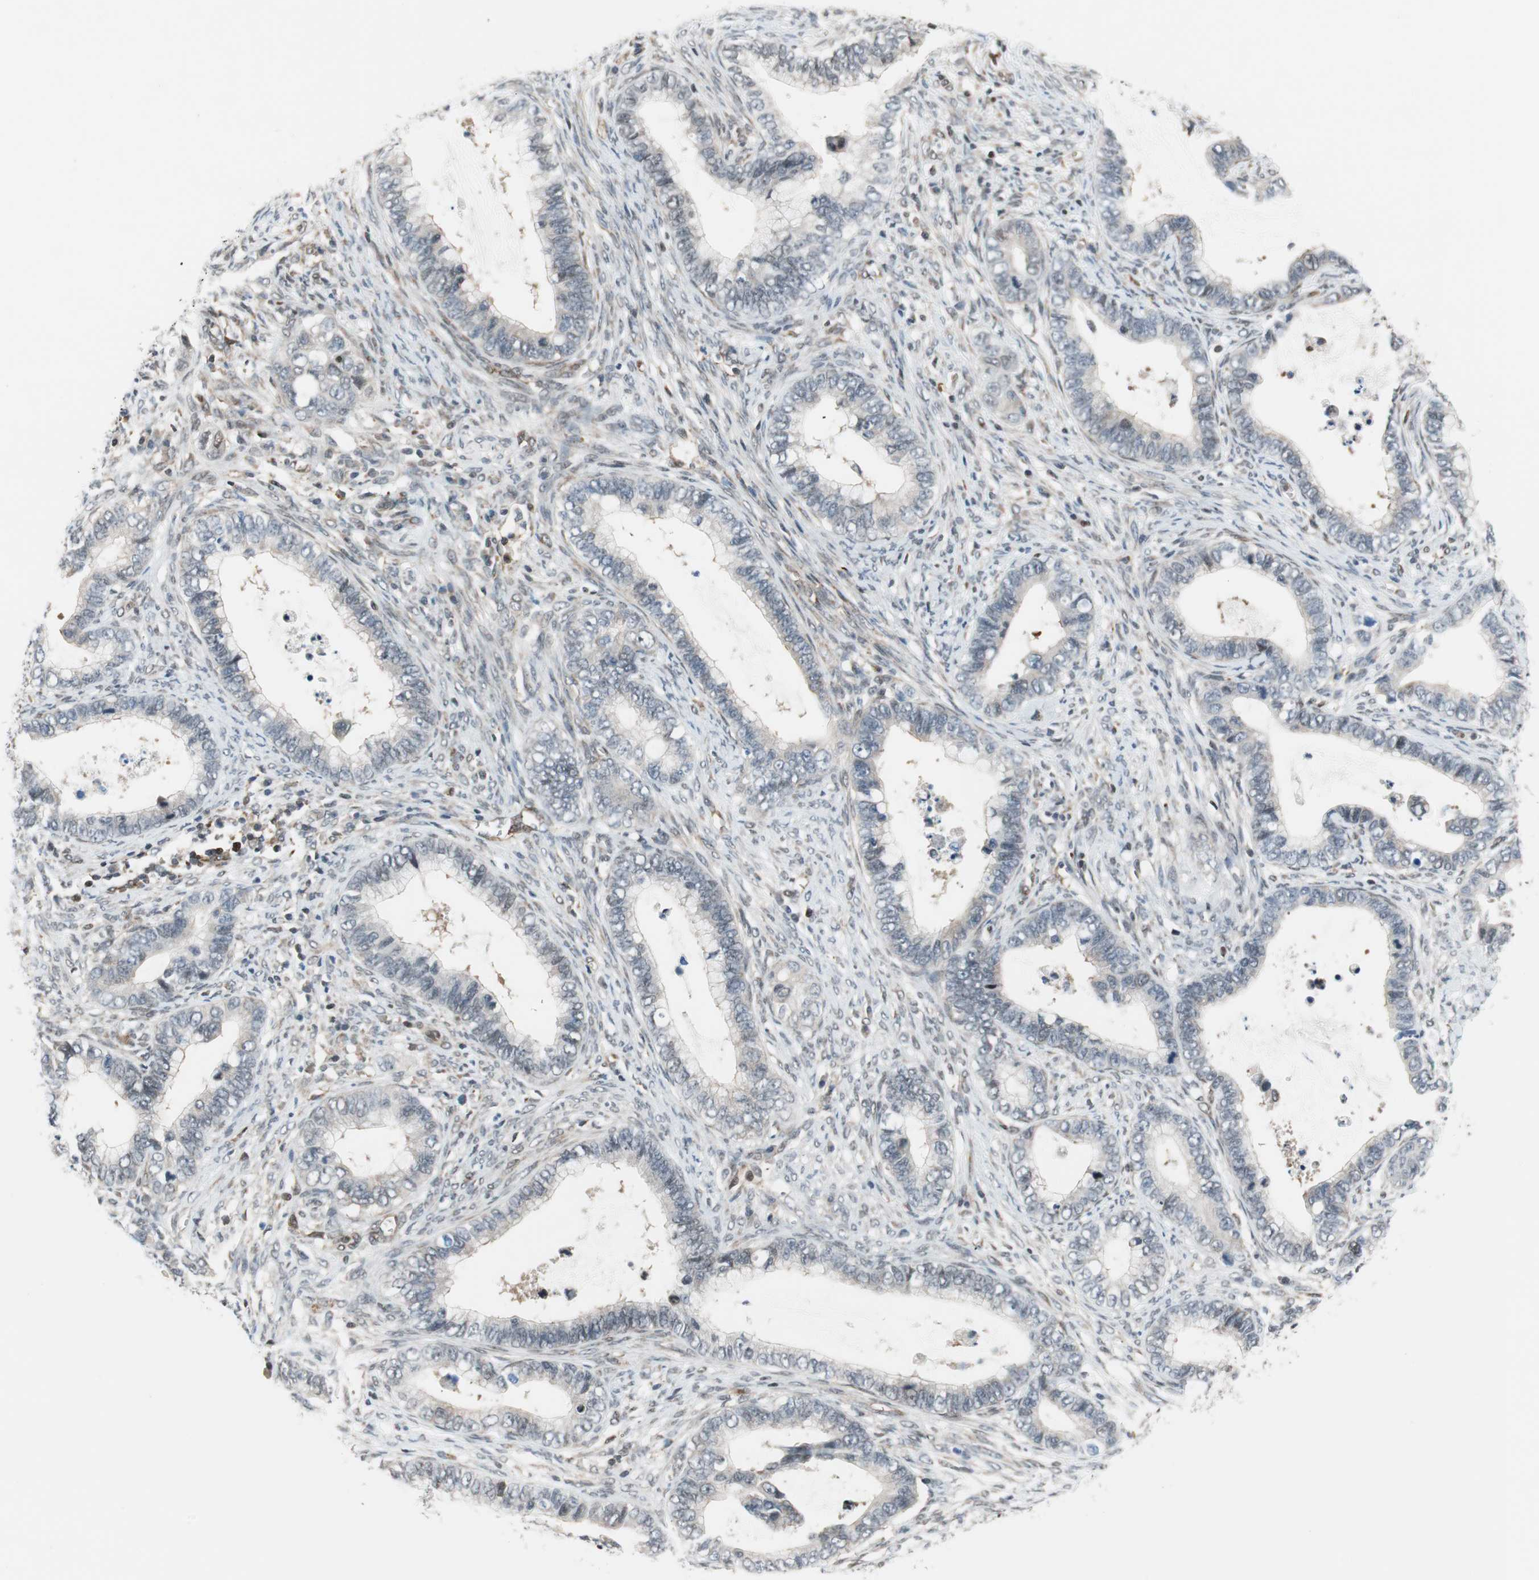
{"staining": {"intensity": "negative", "quantity": "none", "location": "none"}, "tissue": "cervical cancer", "cell_type": "Tumor cells", "image_type": "cancer", "snomed": [{"axis": "morphology", "description": "Adenocarcinoma, NOS"}, {"axis": "topography", "description": "Cervix"}], "caption": "Immunohistochemical staining of cervical adenocarcinoma exhibits no significant expression in tumor cells.", "gene": "ZNF512B", "patient": {"sex": "female", "age": 44}}